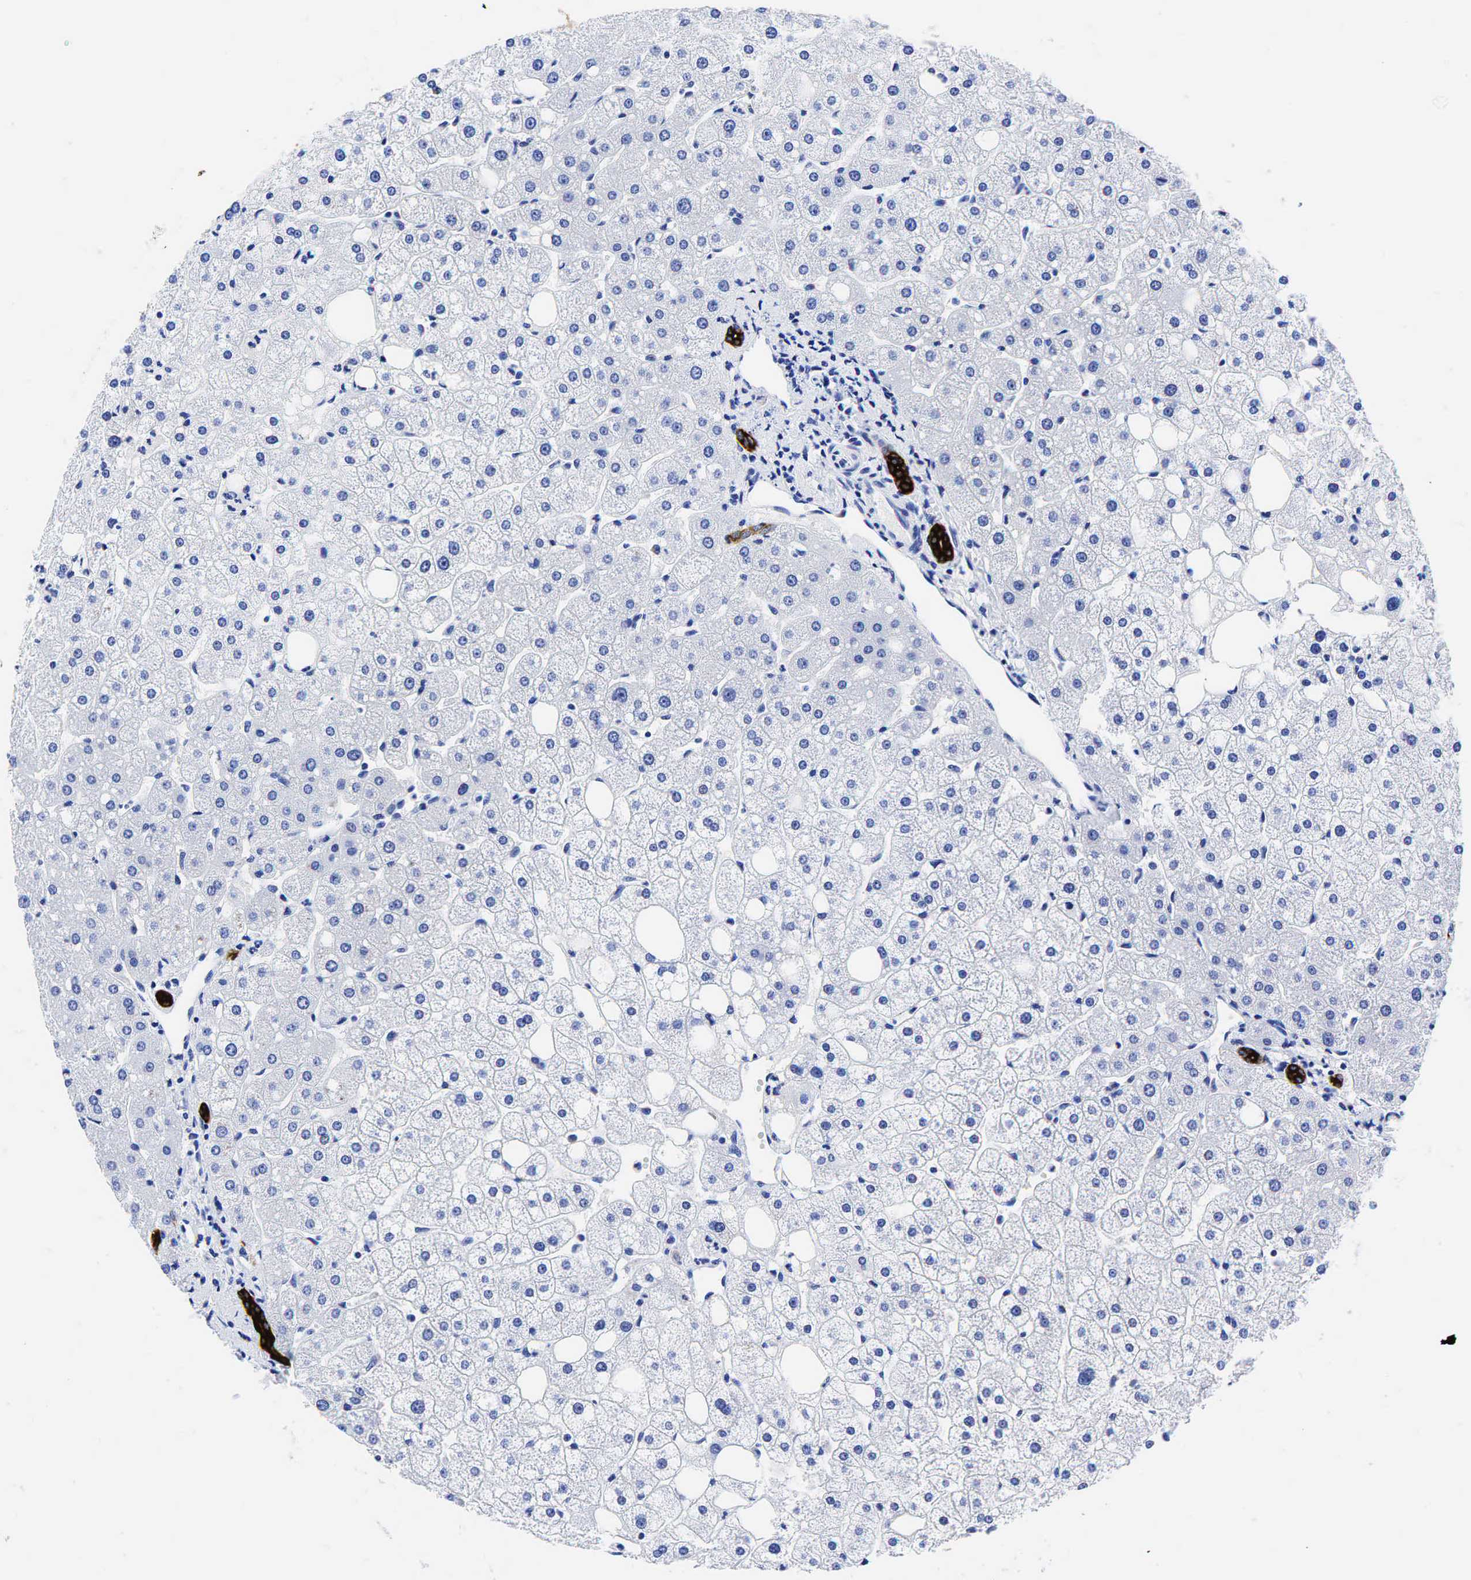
{"staining": {"intensity": "strong", "quantity": ">75%", "location": "cytoplasmic/membranous"}, "tissue": "liver", "cell_type": "Cholangiocytes", "image_type": "normal", "snomed": [{"axis": "morphology", "description": "Normal tissue, NOS"}, {"axis": "topography", "description": "Liver"}], "caption": "Protein analysis of unremarkable liver reveals strong cytoplasmic/membranous staining in approximately >75% of cholangiocytes.", "gene": "KRT19", "patient": {"sex": "male", "age": 35}}